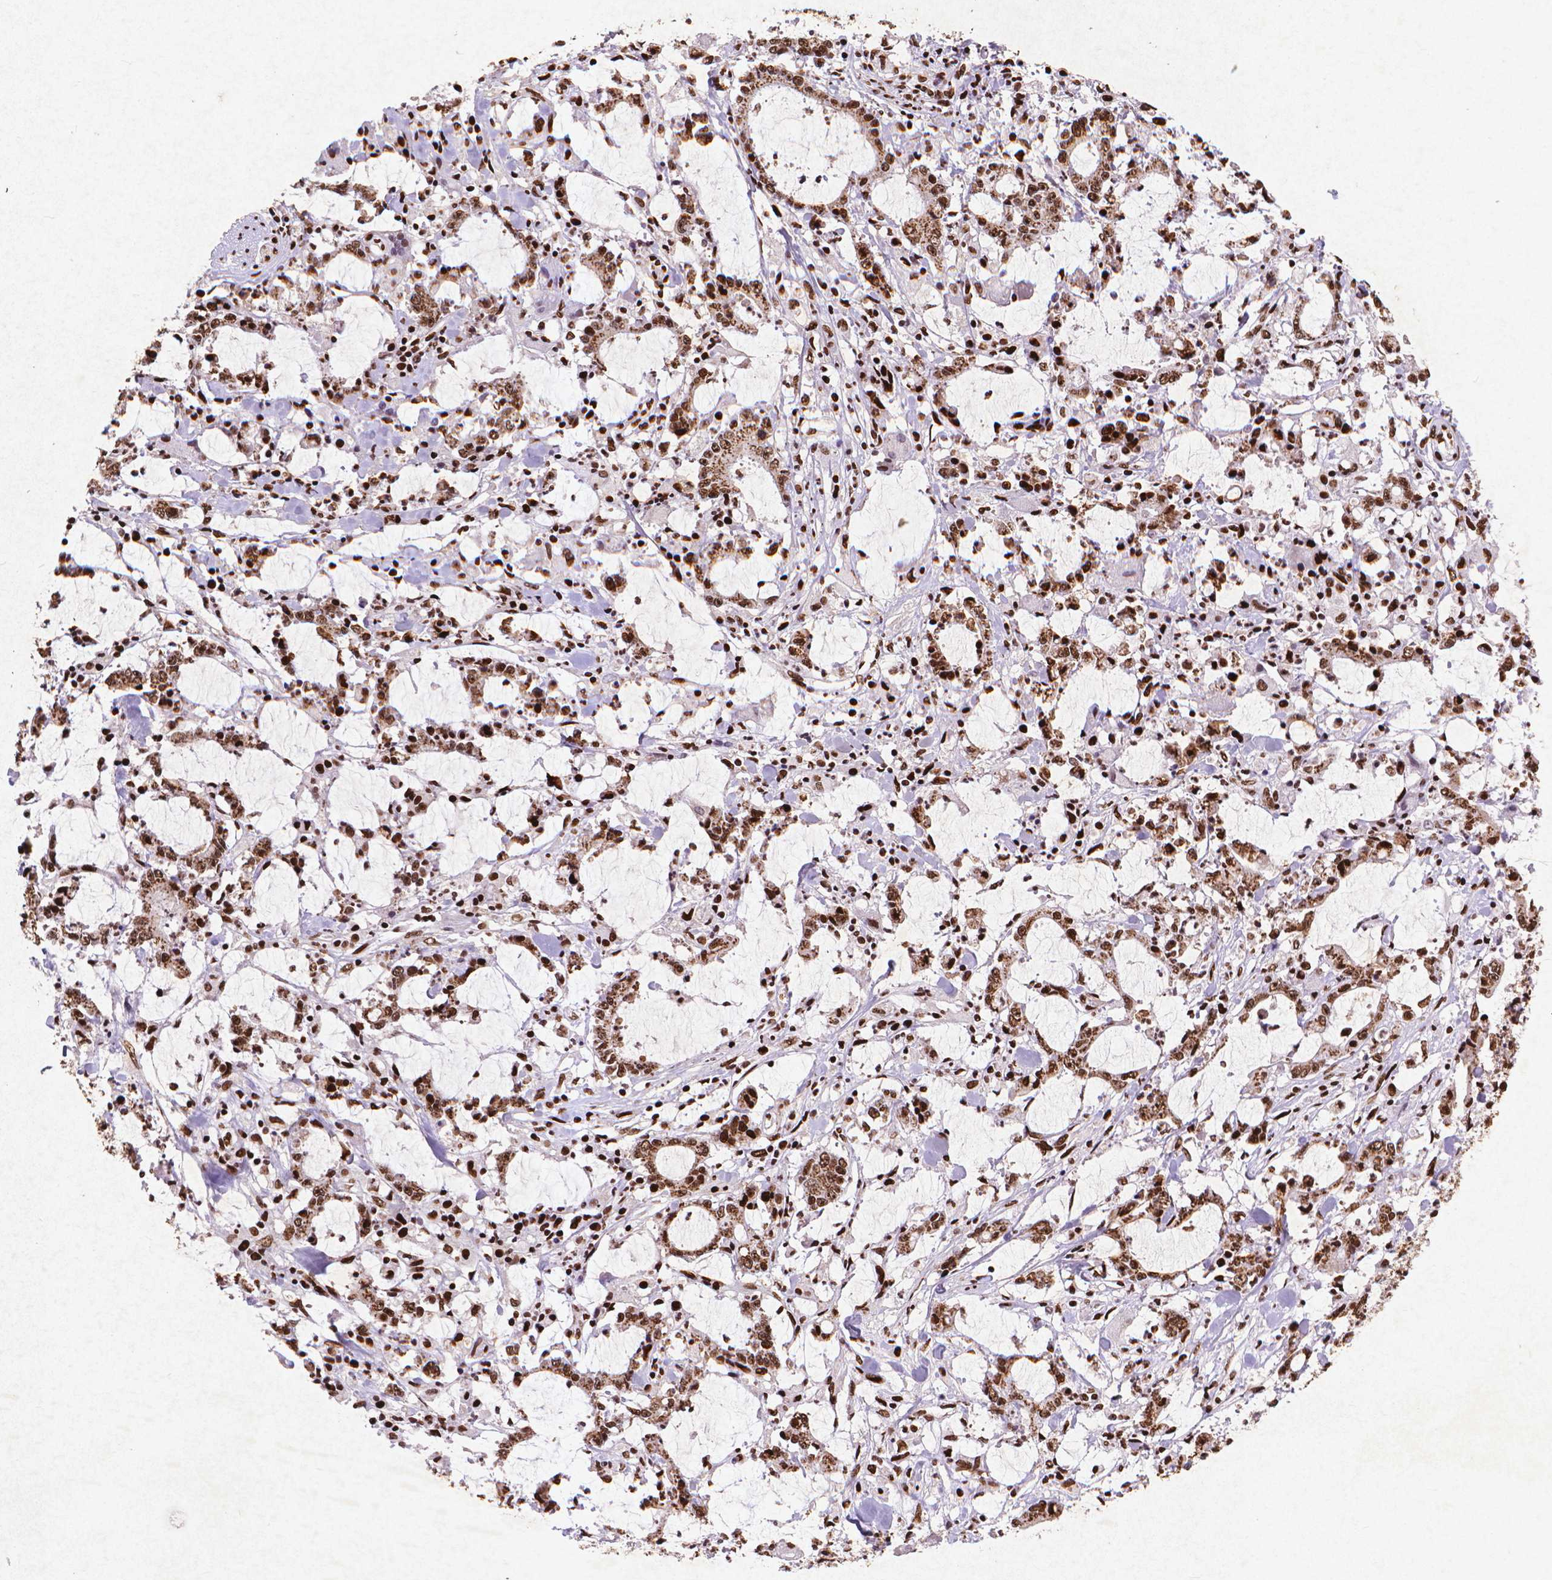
{"staining": {"intensity": "moderate", "quantity": ">75%", "location": "cytoplasmic/membranous,nuclear"}, "tissue": "stomach cancer", "cell_type": "Tumor cells", "image_type": "cancer", "snomed": [{"axis": "morphology", "description": "Adenocarcinoma, NOS"}, {"axis": "topography", "description": "Stomach, upper"}], "caption": "An image showing moderate cytoplasmic/membranous and nuclear positivity in about >75% of tumor cells in stomach cancer, as visualized by brown immunohistochemical staining.", "gene": "CITED2", "patient": {"sex": "male", "age": 68}}